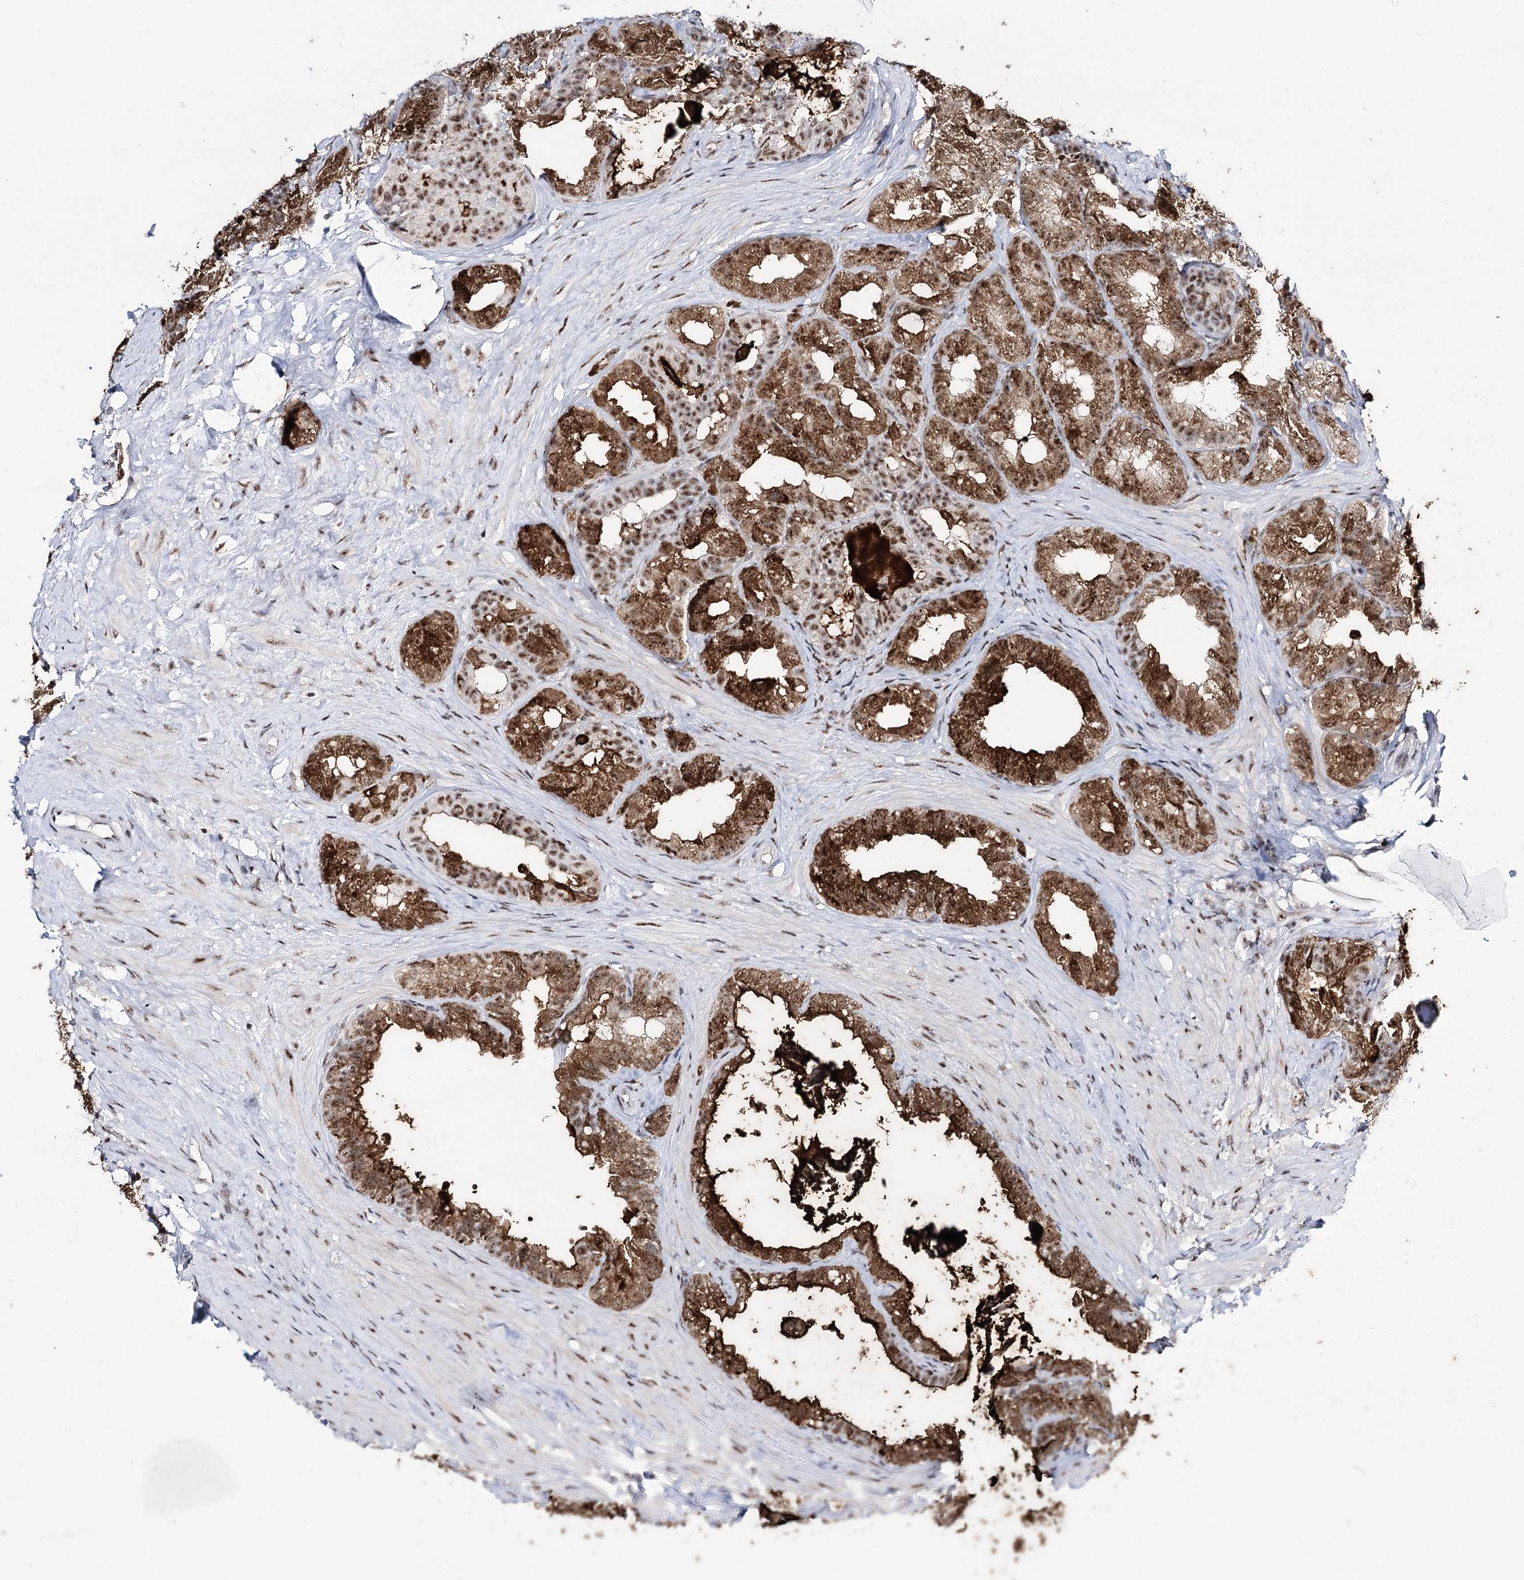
{"staining": {"intensity": "strong", "quantity": ">75%", "location": "cytoplasmic/membranous,nuclear"}, "tissue": "seminal vesicle", "cell_type": "Glandular cells", "image_type": "normal", "snomed": [{"axis": "morphology", "description": "Normal tissue, NOS"}, {"axis": "topography", "description": "Seminal veicle"}], "caption": "Immunohistochemistry (IHC) (DAB) staining of benign human seminal vesicle reveals strong cytoplasmic/membranous,nuclear protein positivity in approximately >75% of glandular cells.", "gene": "PRPF40A", "patient": {"sex": "male", "age": 60}}